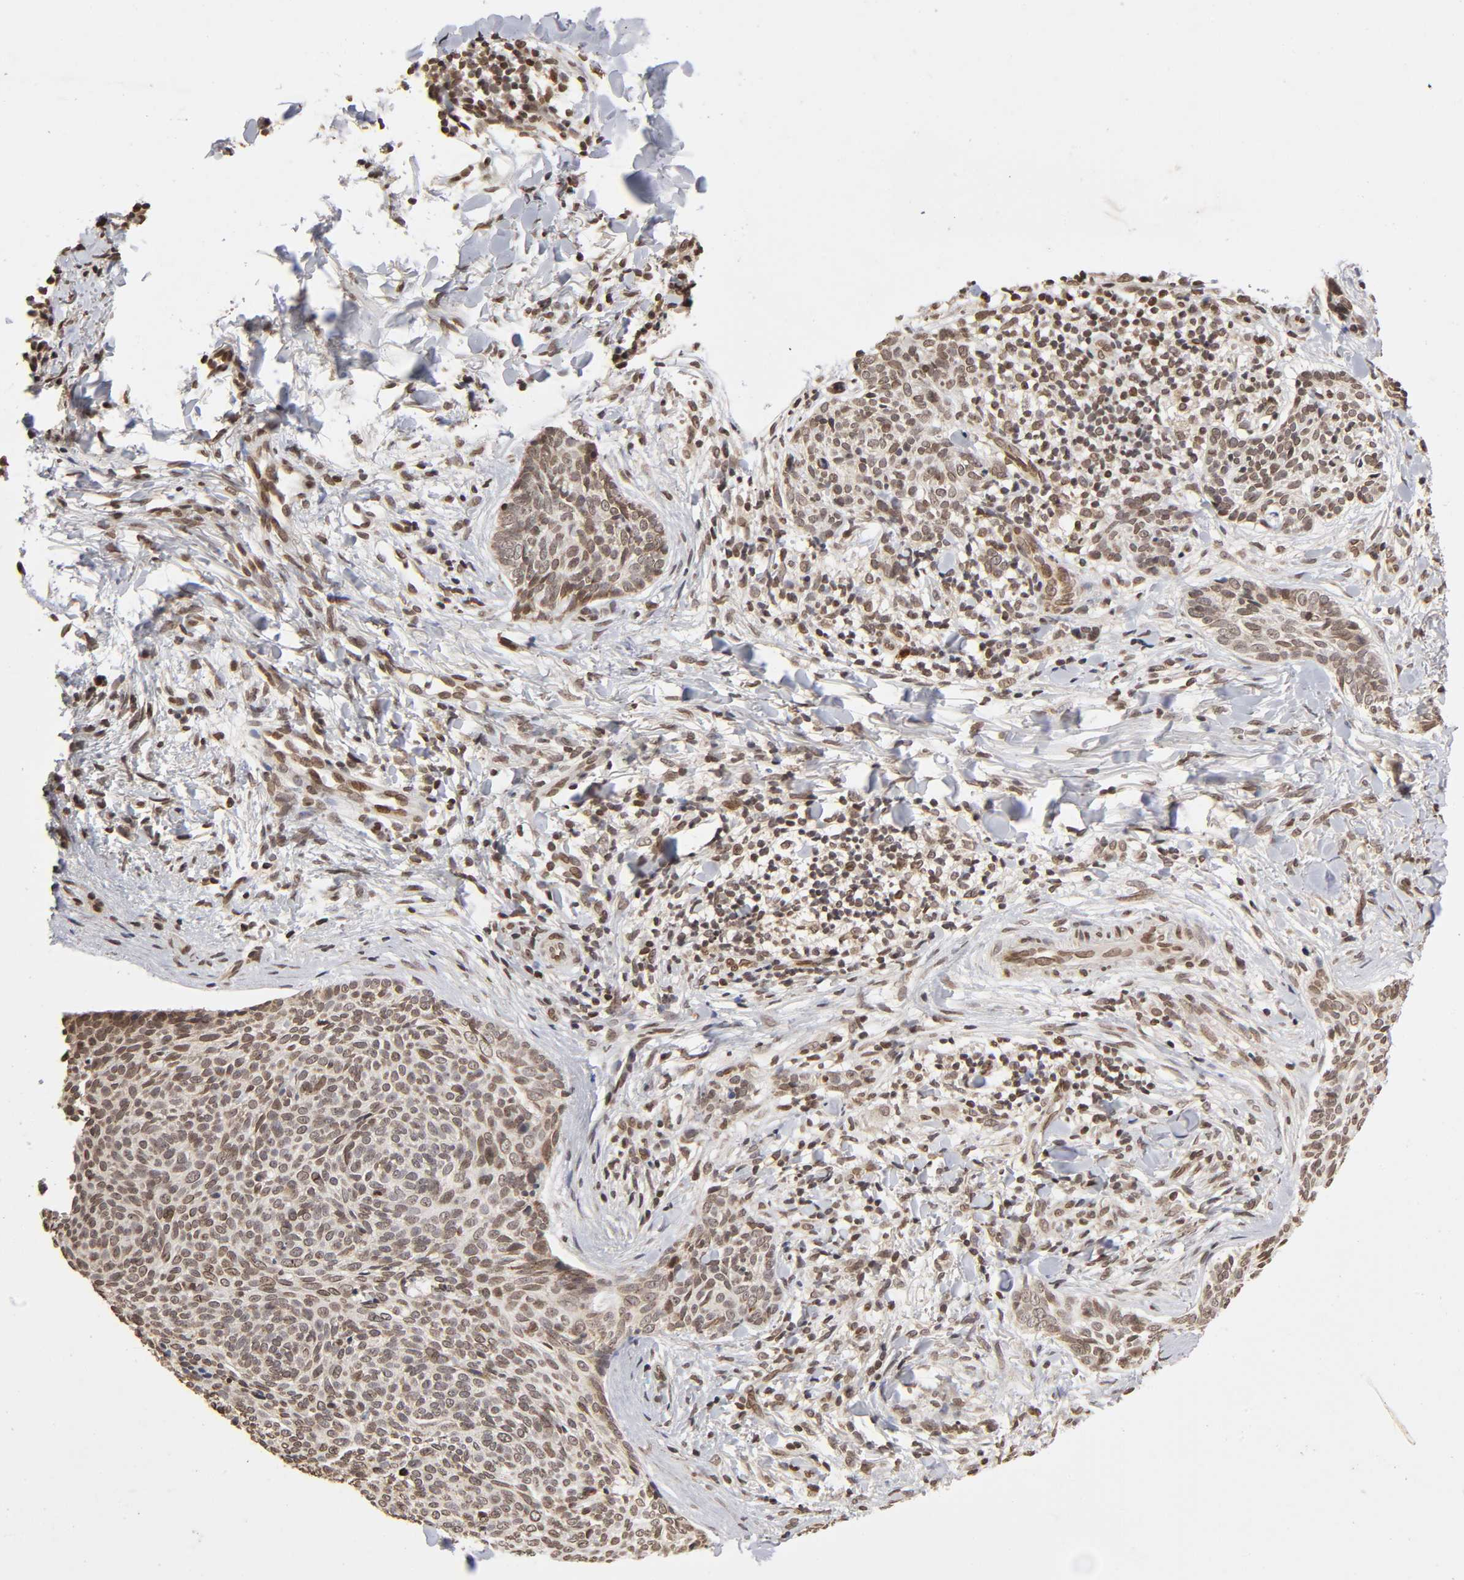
{"staining": {"intensity": "weak", "quantity": ">75%", "location": "nuclear"}, "tissue": "skin cancer", "cell_type": "Tumor cells", "image_type": "cancer", "snomed": [{"axis": "morphology", "description": "Normal tissue, NOS"}, {"axis": "morphology", "description": "Basal cell carcinoma"}, {"axis": "topography", "description": "Skin"}], "caption": "A histopathology image of human skin cancer (basal cell carcinoma) stained for a protein displays weak nuclear brown staining in tumor cells.", "gene": "MLLT6", "patient": {"sex": "female", "age": 57}}